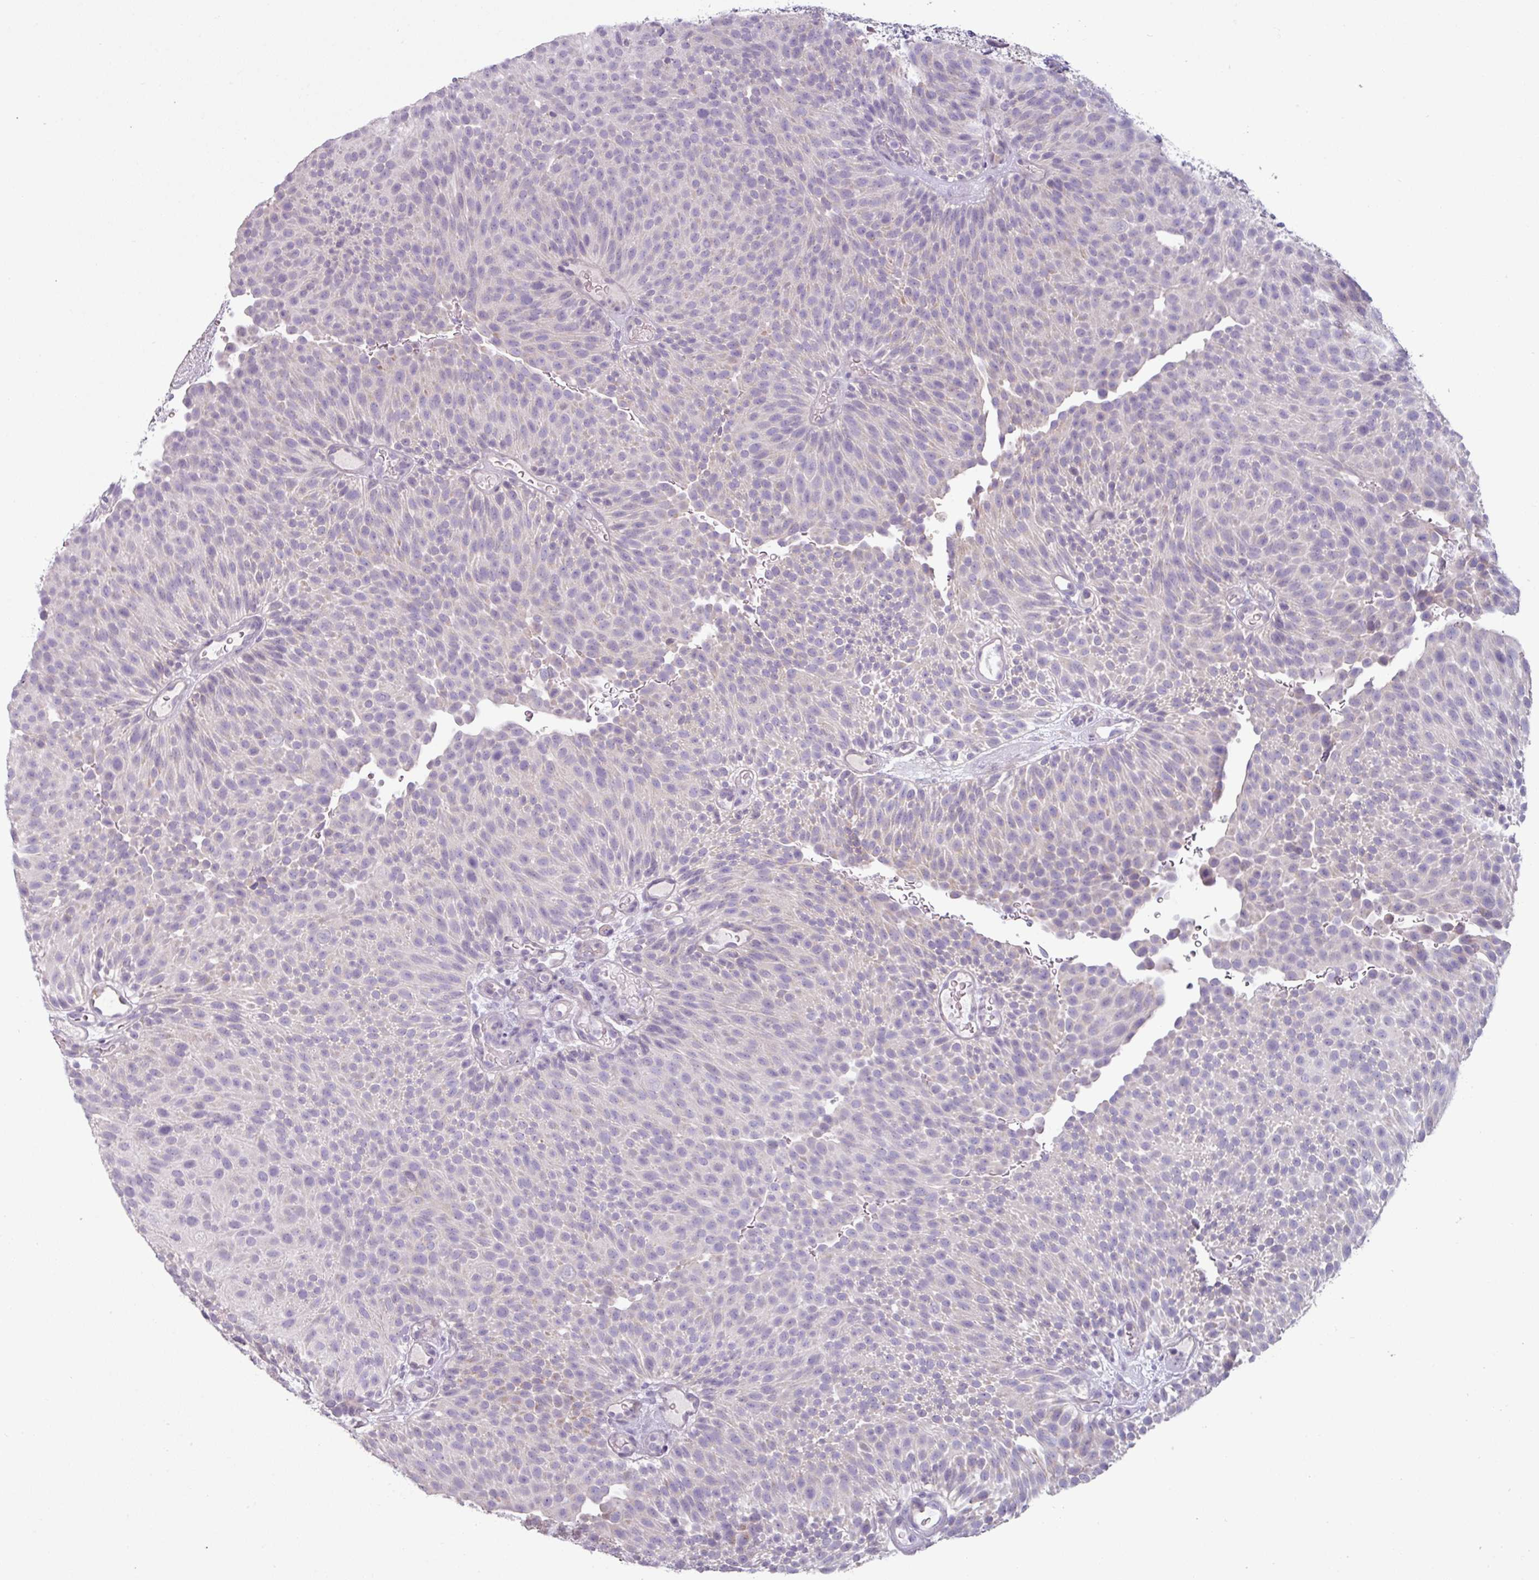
{"staining": {"intensity": "negative", "quantity": "none", "location": "none"}, "tissue": "urothelial cancer", "cell_type": "Tumor cells", "image_type": "cancer", "snomed": [{"axis": "morphology", "description": "Urothelial carcinoma, Low grade"}, {"axis": "topography", "description": "Urinary bladder"}], "caption": "Immunohistochemical staining of human urothelial cancer reveals no significant expression in tumor cells. Nuclei are stained in blue.", "gene": "MTMR14", "patient": {"sex": "male", "age": 78}}